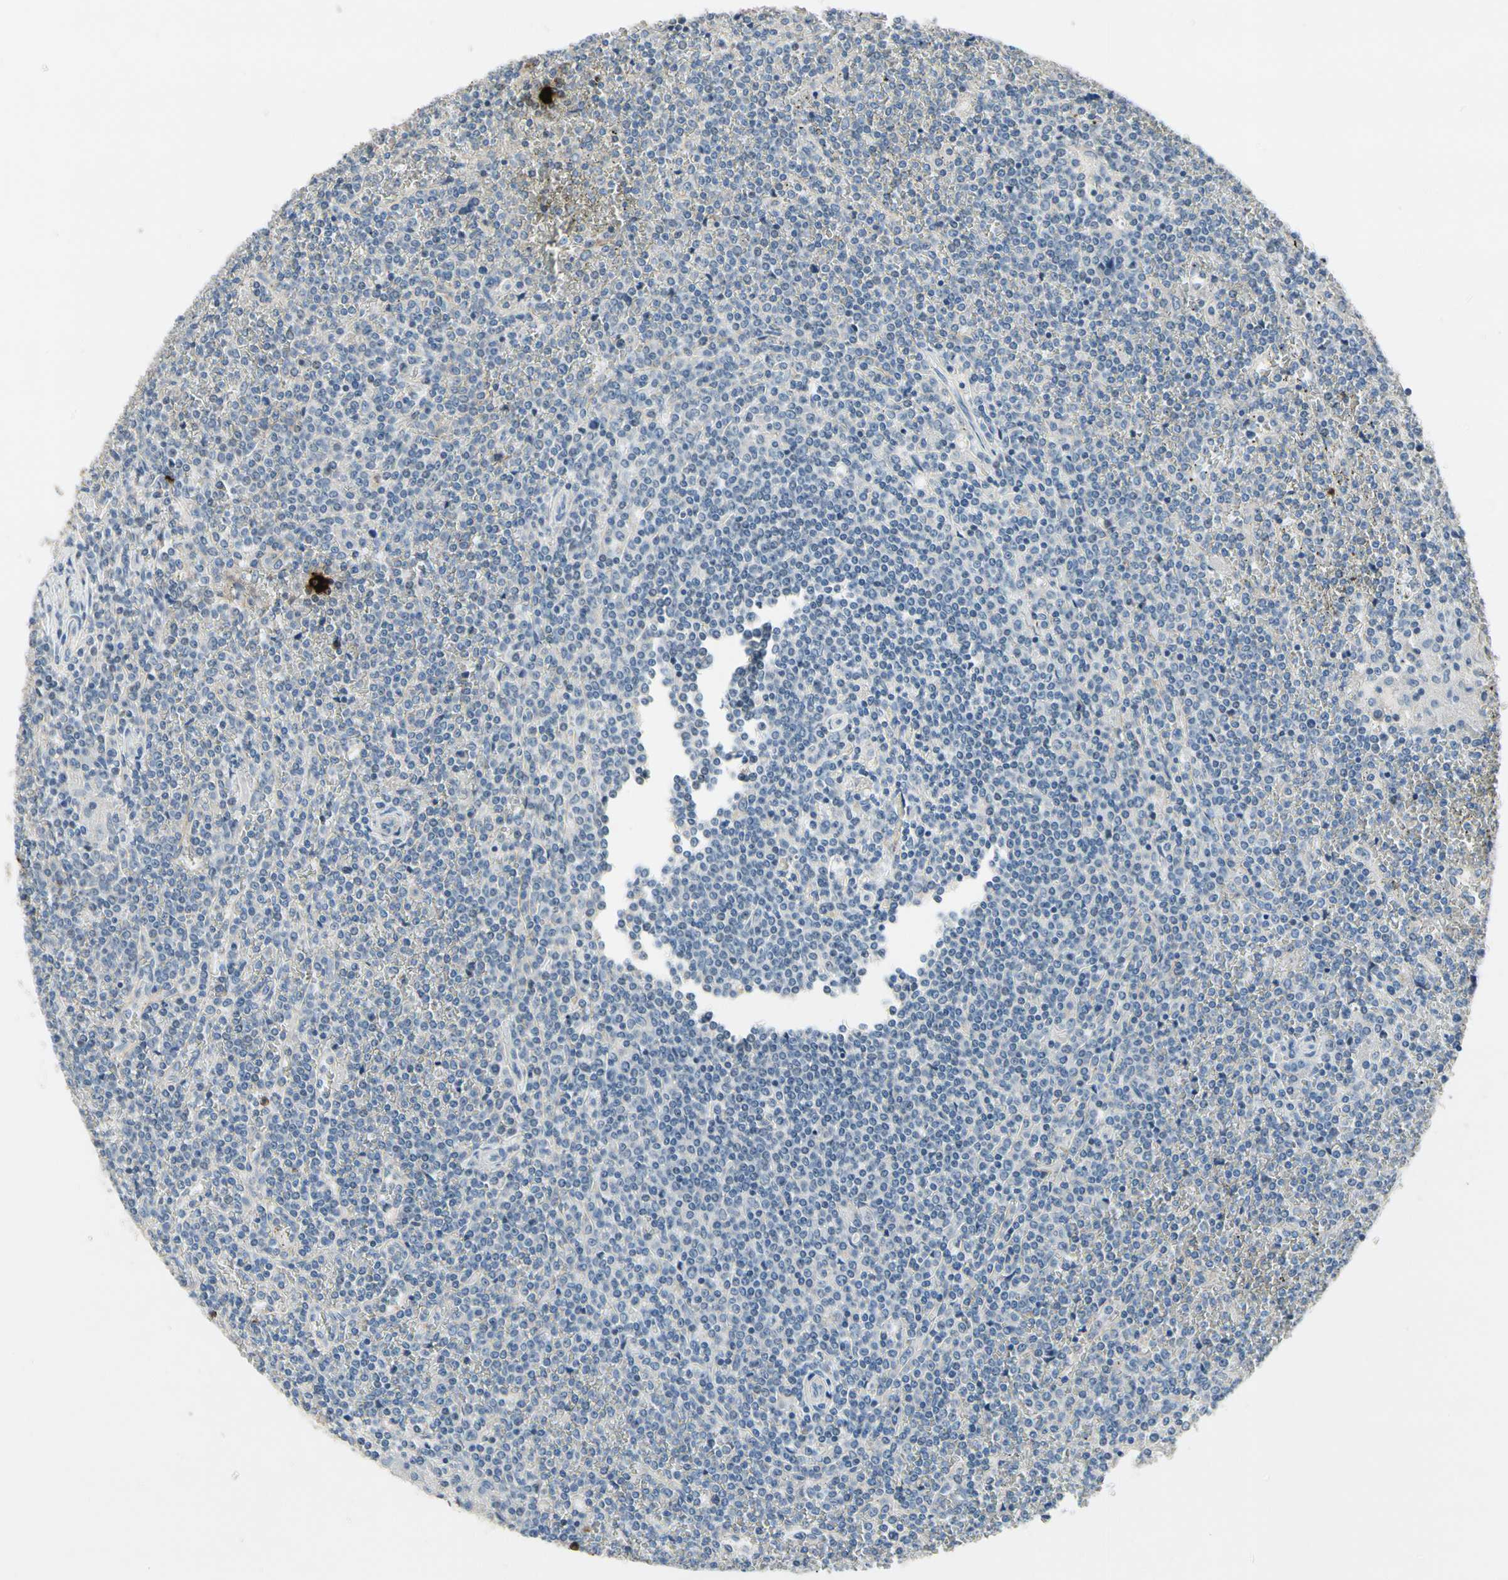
{"staining": {"intensity": "negative", "quantity": "none", "location": "none"}, "tissue": "lymphoma", "cell_type": "Tumor cells", "image_type": "cancer", "snomed": [{"axis": "morphology", "description": "Malignant lymphoma, non-Hodgkin's type, Low grade"}, {"axis": "topography", "description": "Spleen"}], "caption": "The immunohistochemistry image has no significant positivity in tumor cells of low-grade malignant lymphoma, non-Hodgkin's type tissue. Nuclei are stained in blue.", "gene": "CPA3", "patient": {"sex": "female", "age": 19}}